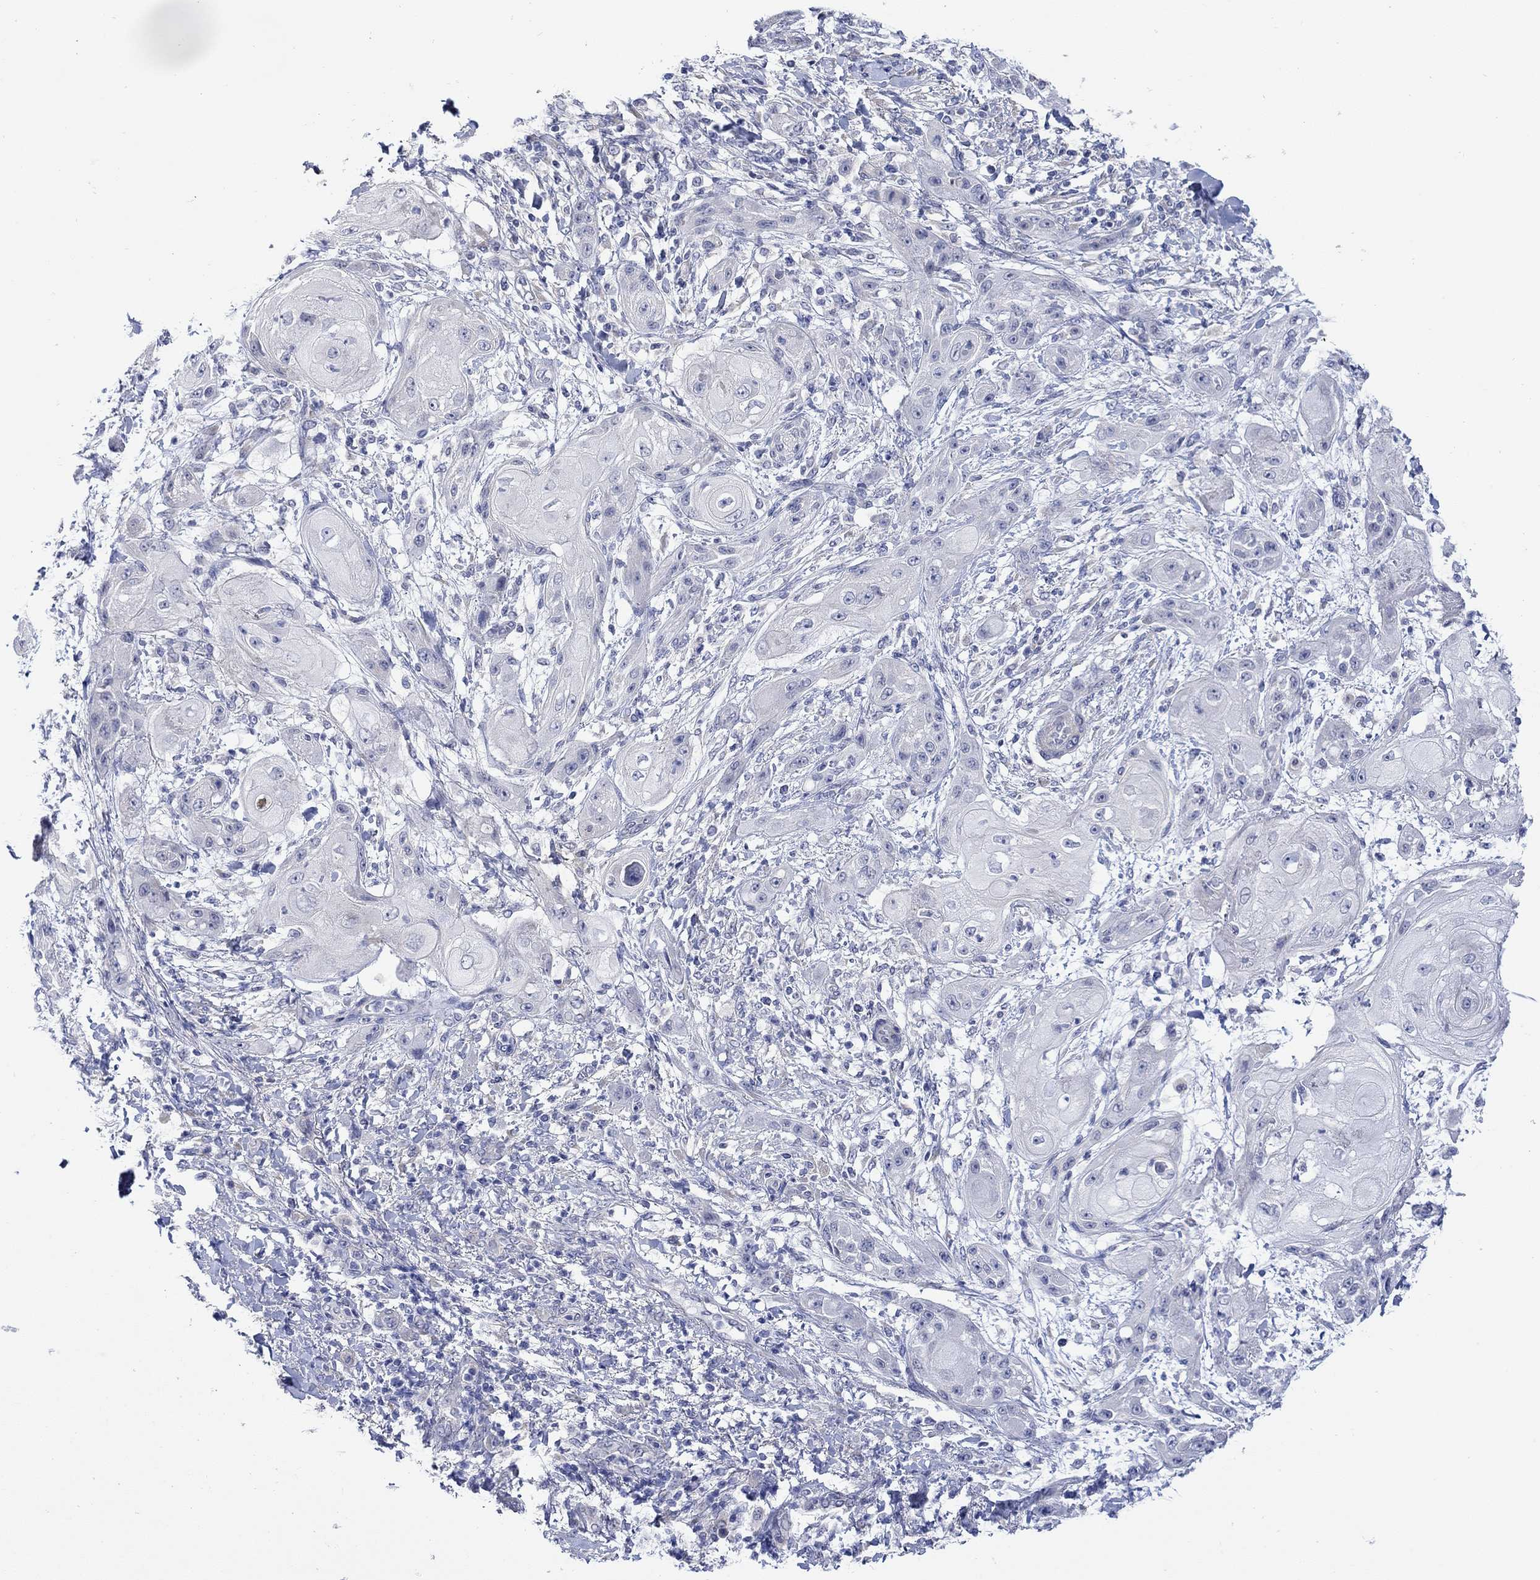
{"staining": {"intensity": "negative", "quantity": "none", "location": "none"}, "tissue": "skin cancer", "cell_type": "Tumor cells", "image_type": "cancer", "snomed": [{"axis": "morphology", "description": "Squamous cell carcinoma, NOS"}, {"axis": "topography", "description": "Skin"}], "caption": "Skin cancer (squamous cell carcinoma) was stained to show a protein in brown. There is no significant positivity in tumor cells. Nuclei are stained in blue.", "gene": "KRT222", "patient": {"sex": "male", "age": 62}}